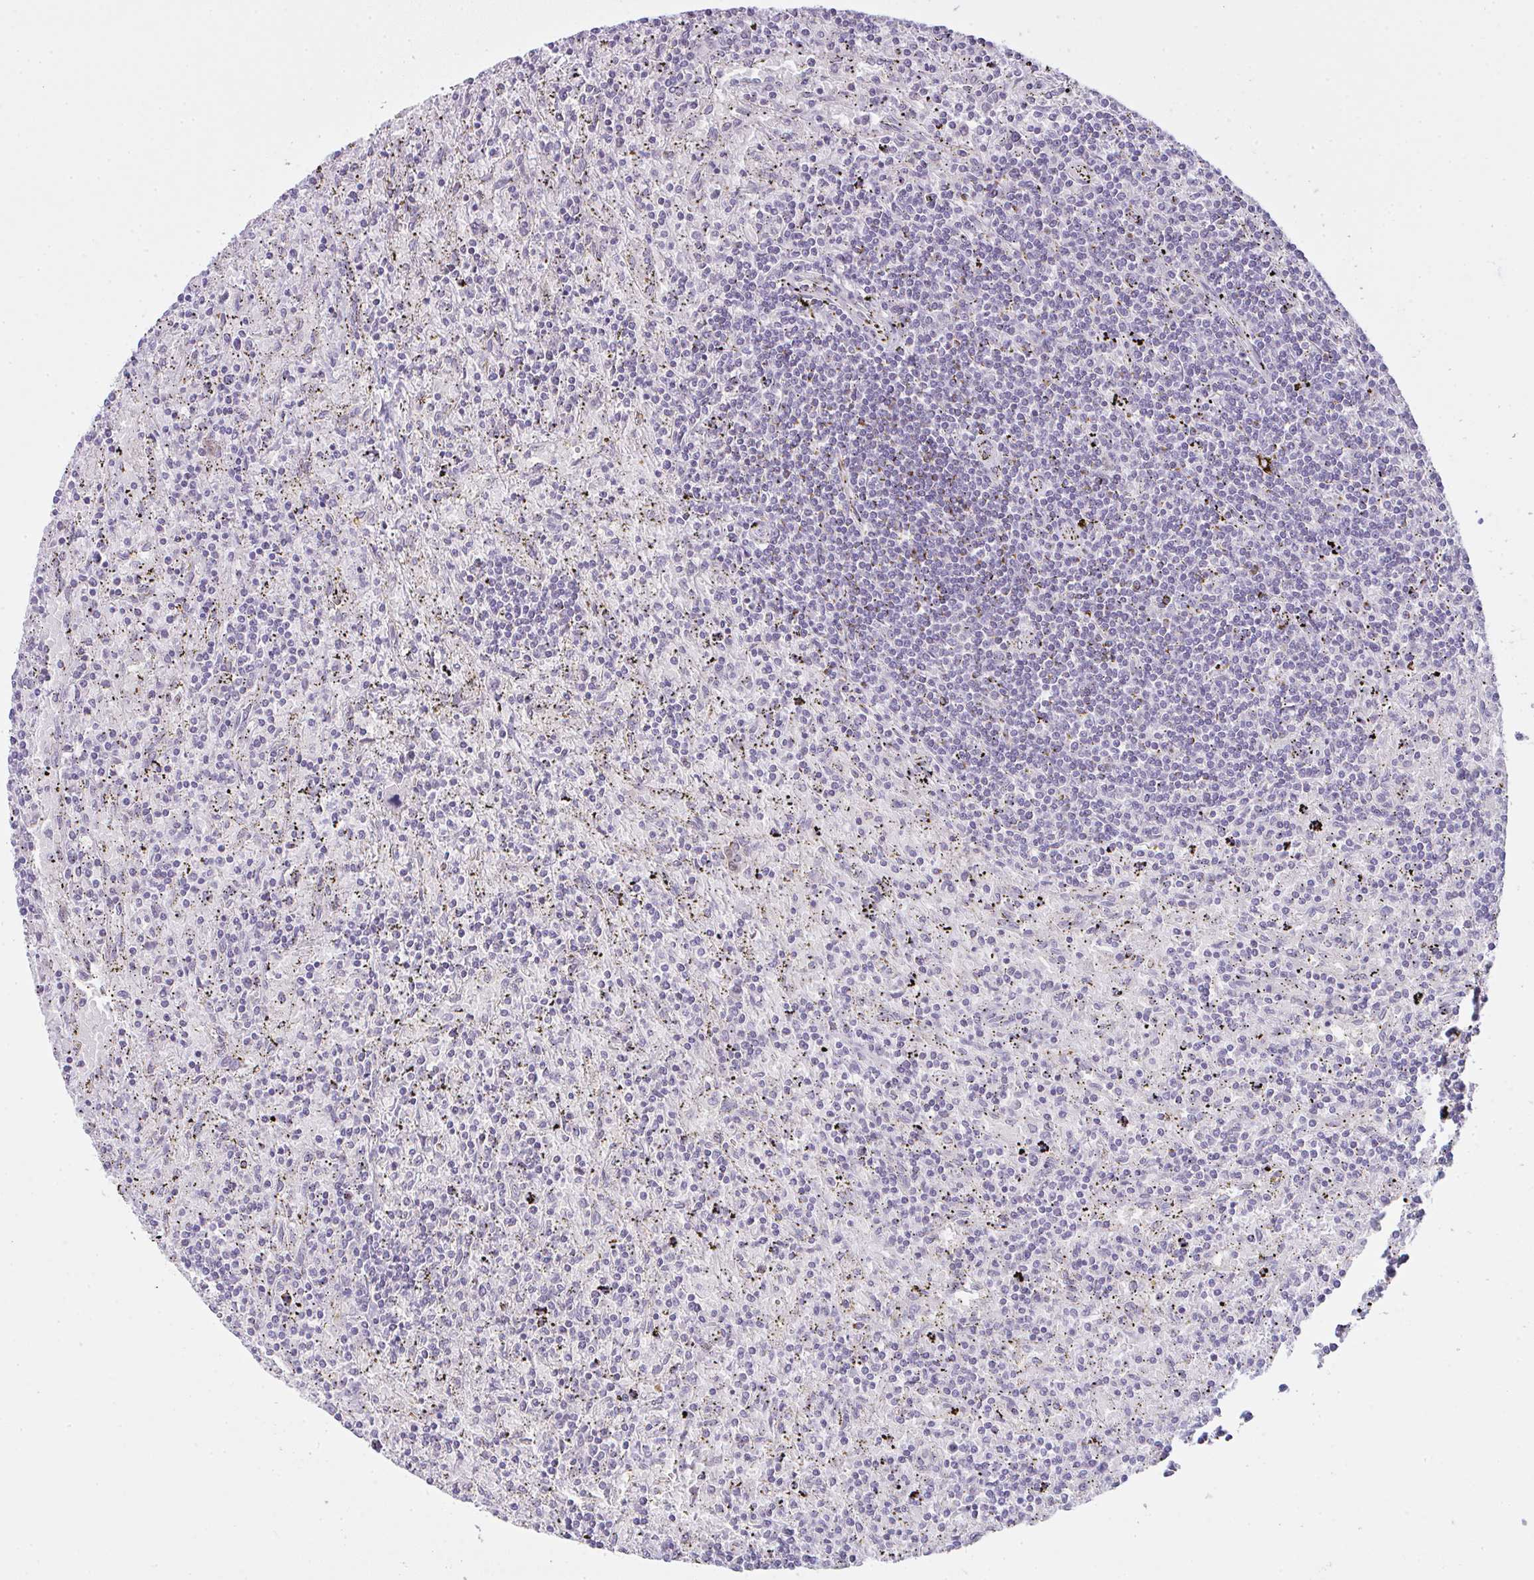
{"staining": {"intensity": "negative", "quantity": "none", "location": "none"}, "tissue": "lymphoma", "cell_type": "Tumor cells", "image_type": "cancer", "snomed": [{"axis": "morphology", "description": "Malignant lymphoma, non-Hodgkin's type, Low grade"}, {"axis": "topography", "description": "Spleen"}], "caption": "Tumor cells are negative for brown protein staining in lymphoma.", "gene": "CSE1L", "patient": {"sex": "male", "age": 76}}